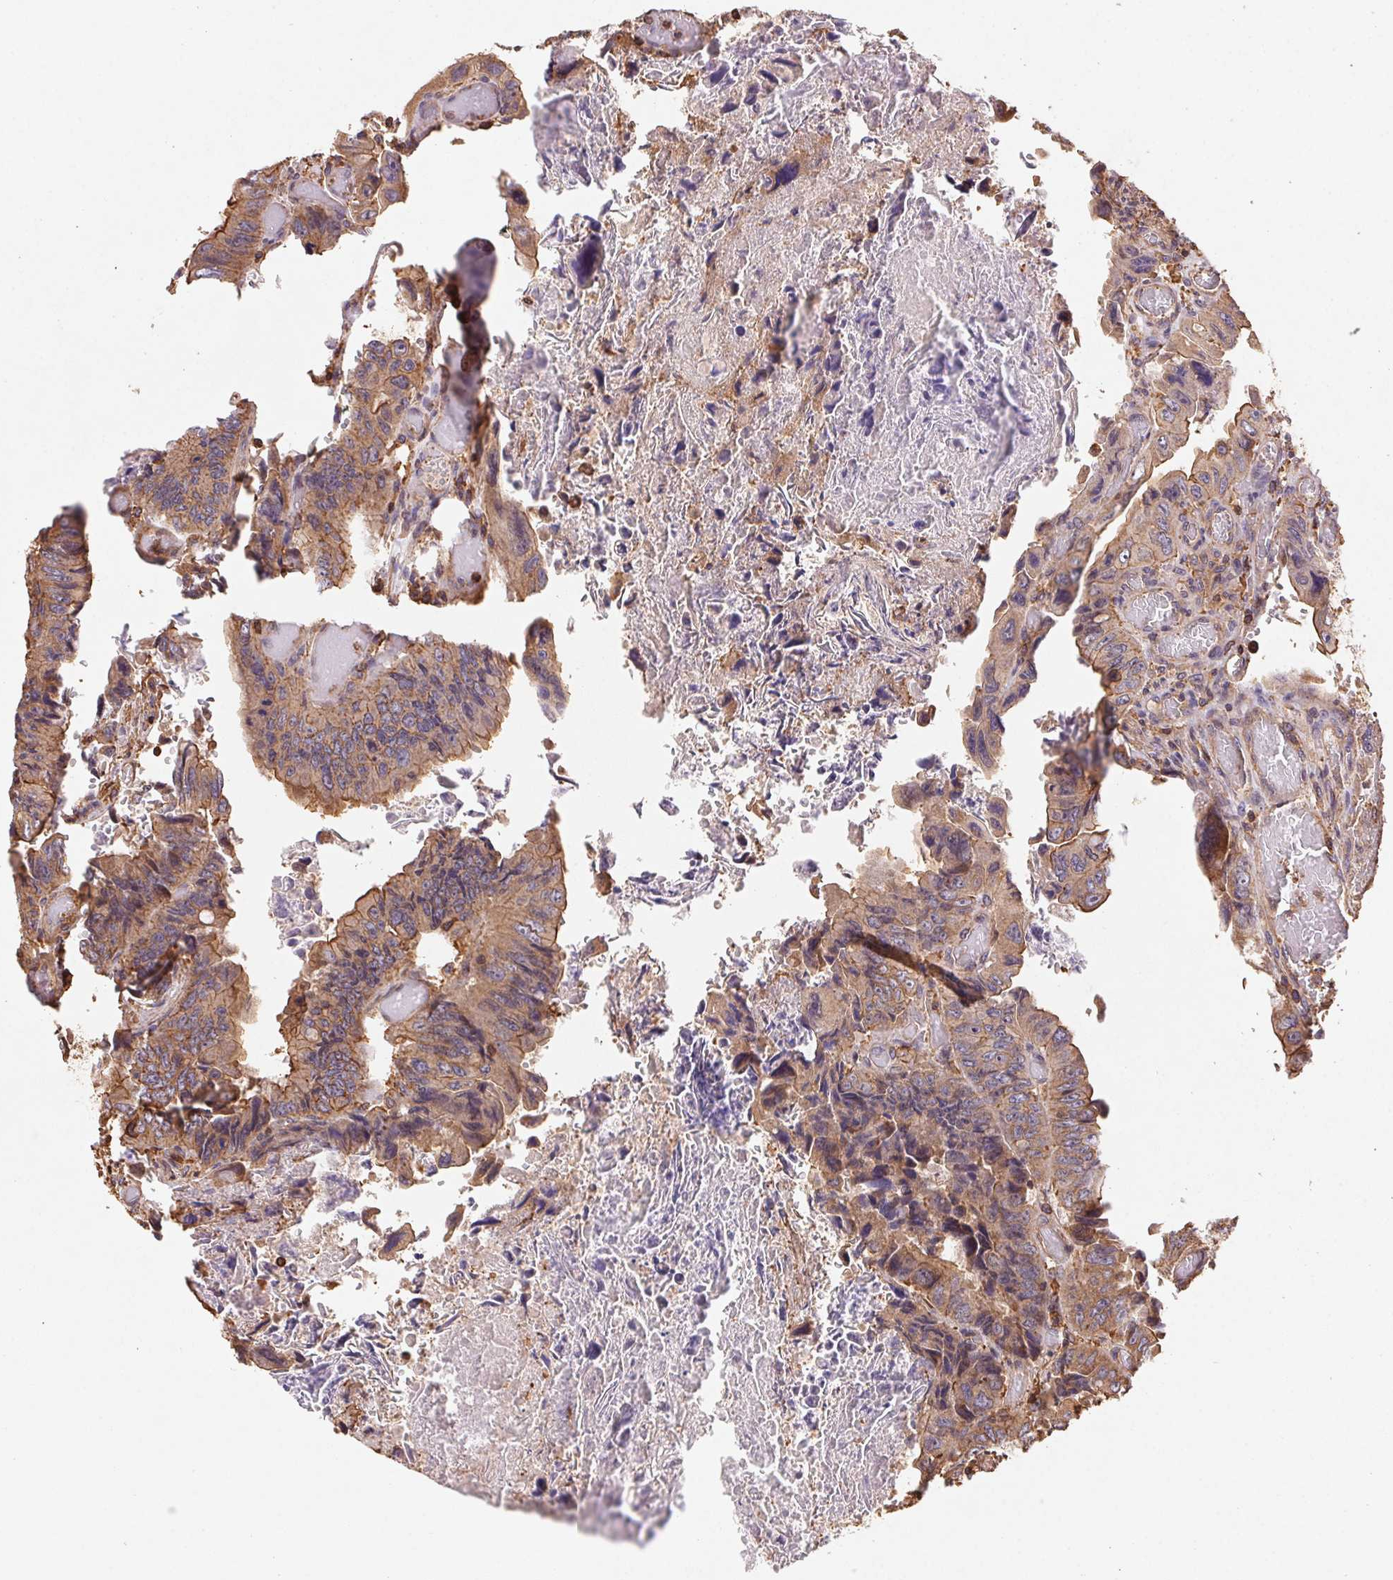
{"staining": {"intensity": "moderate", "quantity": ">75%", "location": "cytoplasmic/membranous"}, "tissue": "colorectal cancer", "cell_type": "Tumor cells", "image_type": "cancer", "snomed": [{"axis": "morphology", "description": "Adenocarcinoma, NOS"}, {"axis": "topography", "description": "Colon"}], "caption": "A medium amount of moderate cytoplasmic/membranous staining is appreciated in approximately >75% of tumor cells in colorectal cancer (adenocarcinoma) tissue.", "gene": "ATG10", "patient": {"sex": "female", "age": 84}}